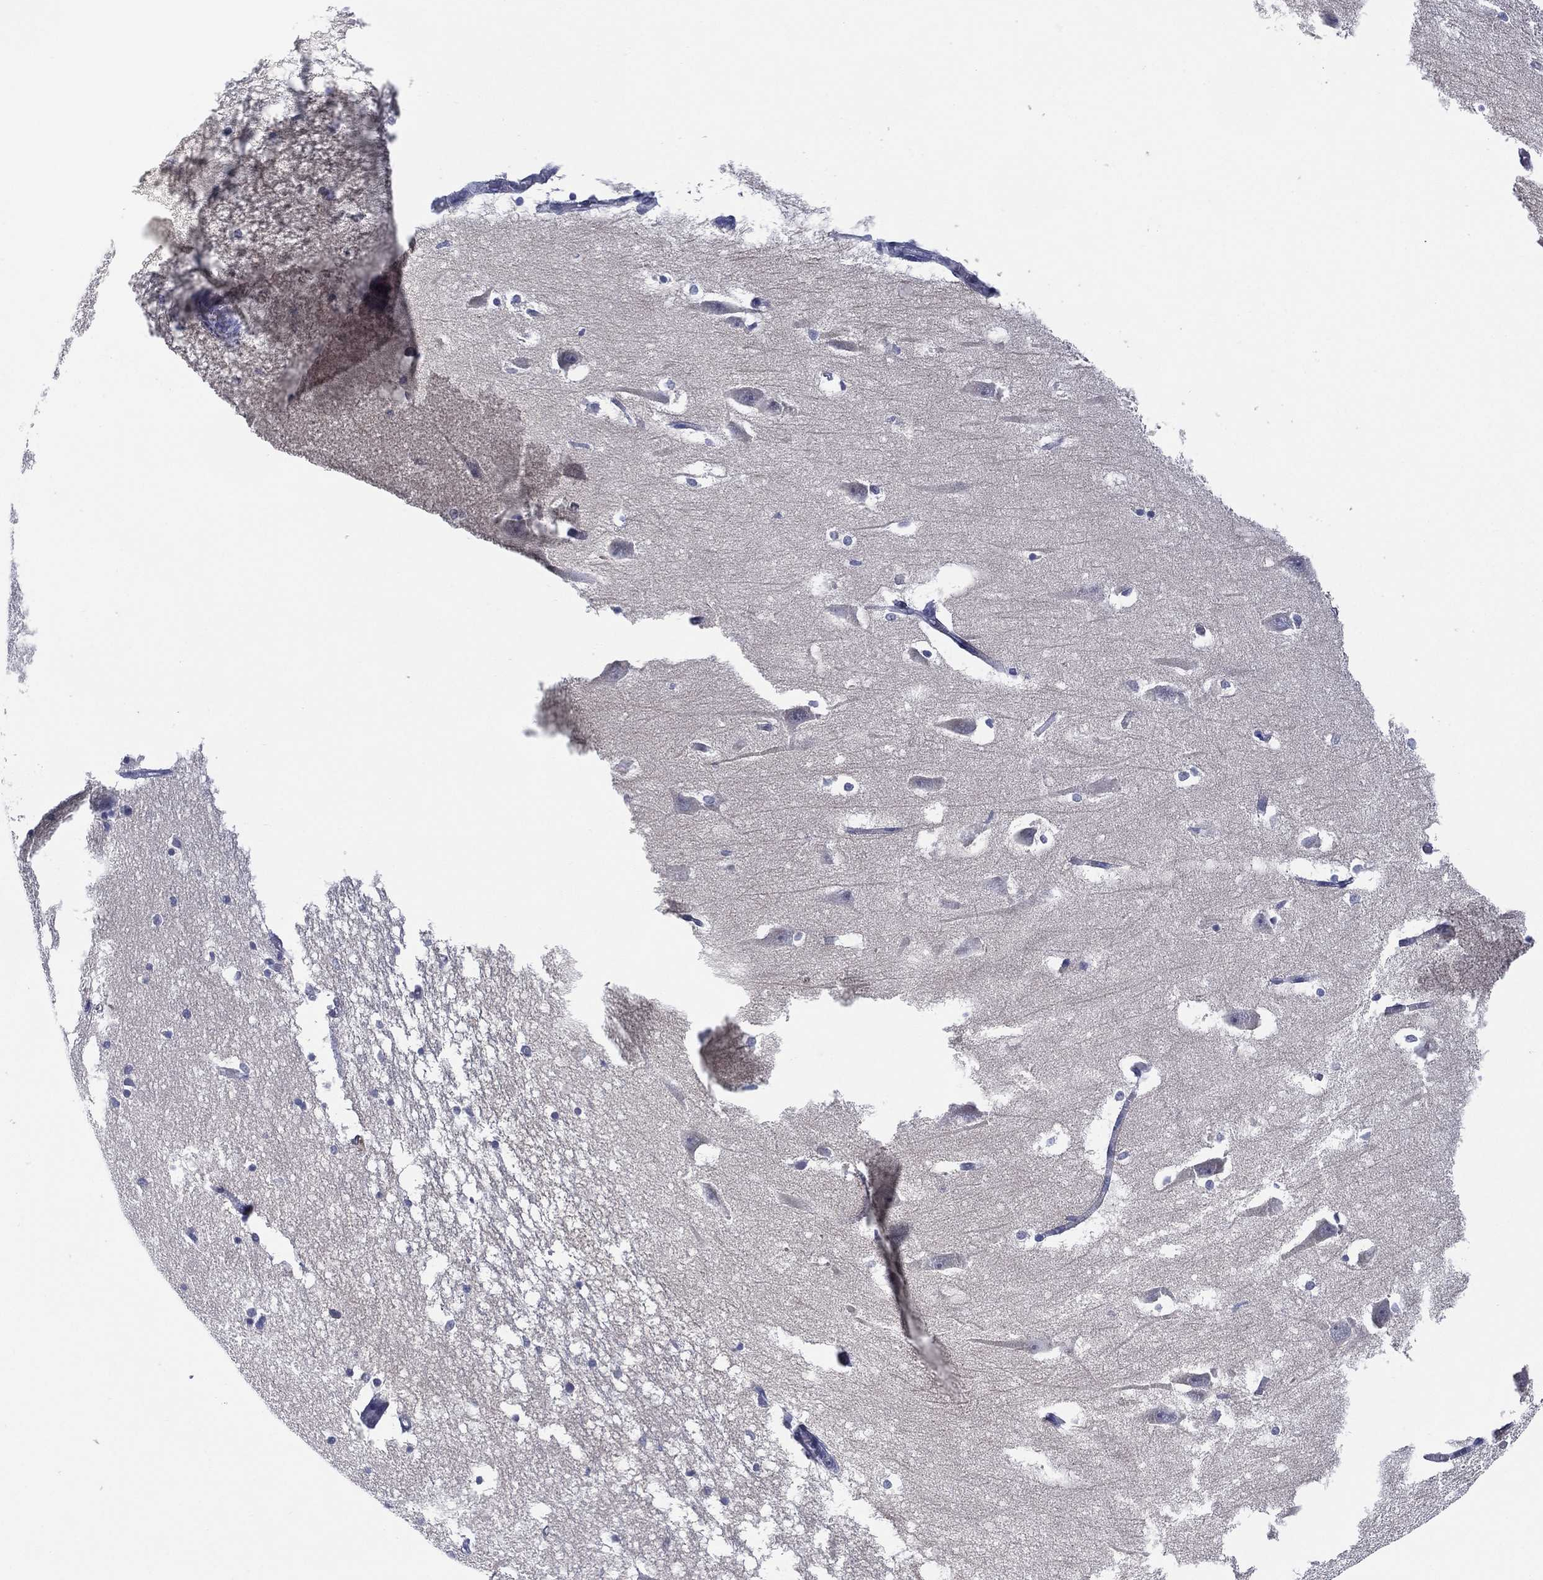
{"staining": {"intensity": "negative", "quantity": "none", "location": "none"}, "tissue": "hippocampus", "cell_type": "Glial cells", "image_type": "normal", "snomed": [{"axis": "morphology", "description": "Normal tissue, NOS"}, {"axis": "topography", "description": "Lateral ventricle wall"}, {"axis": "topography", "description": "Hippocampus"}], "caption": "Immunohistochemical staining of unremarkable hippocampus displays no significant expression in glial cells. (Immunohistochemistry (ihc), brightfield microscopy, high magnification).", "gene": "C5orf46", "patient": {"sex": "female", "age": 63}}